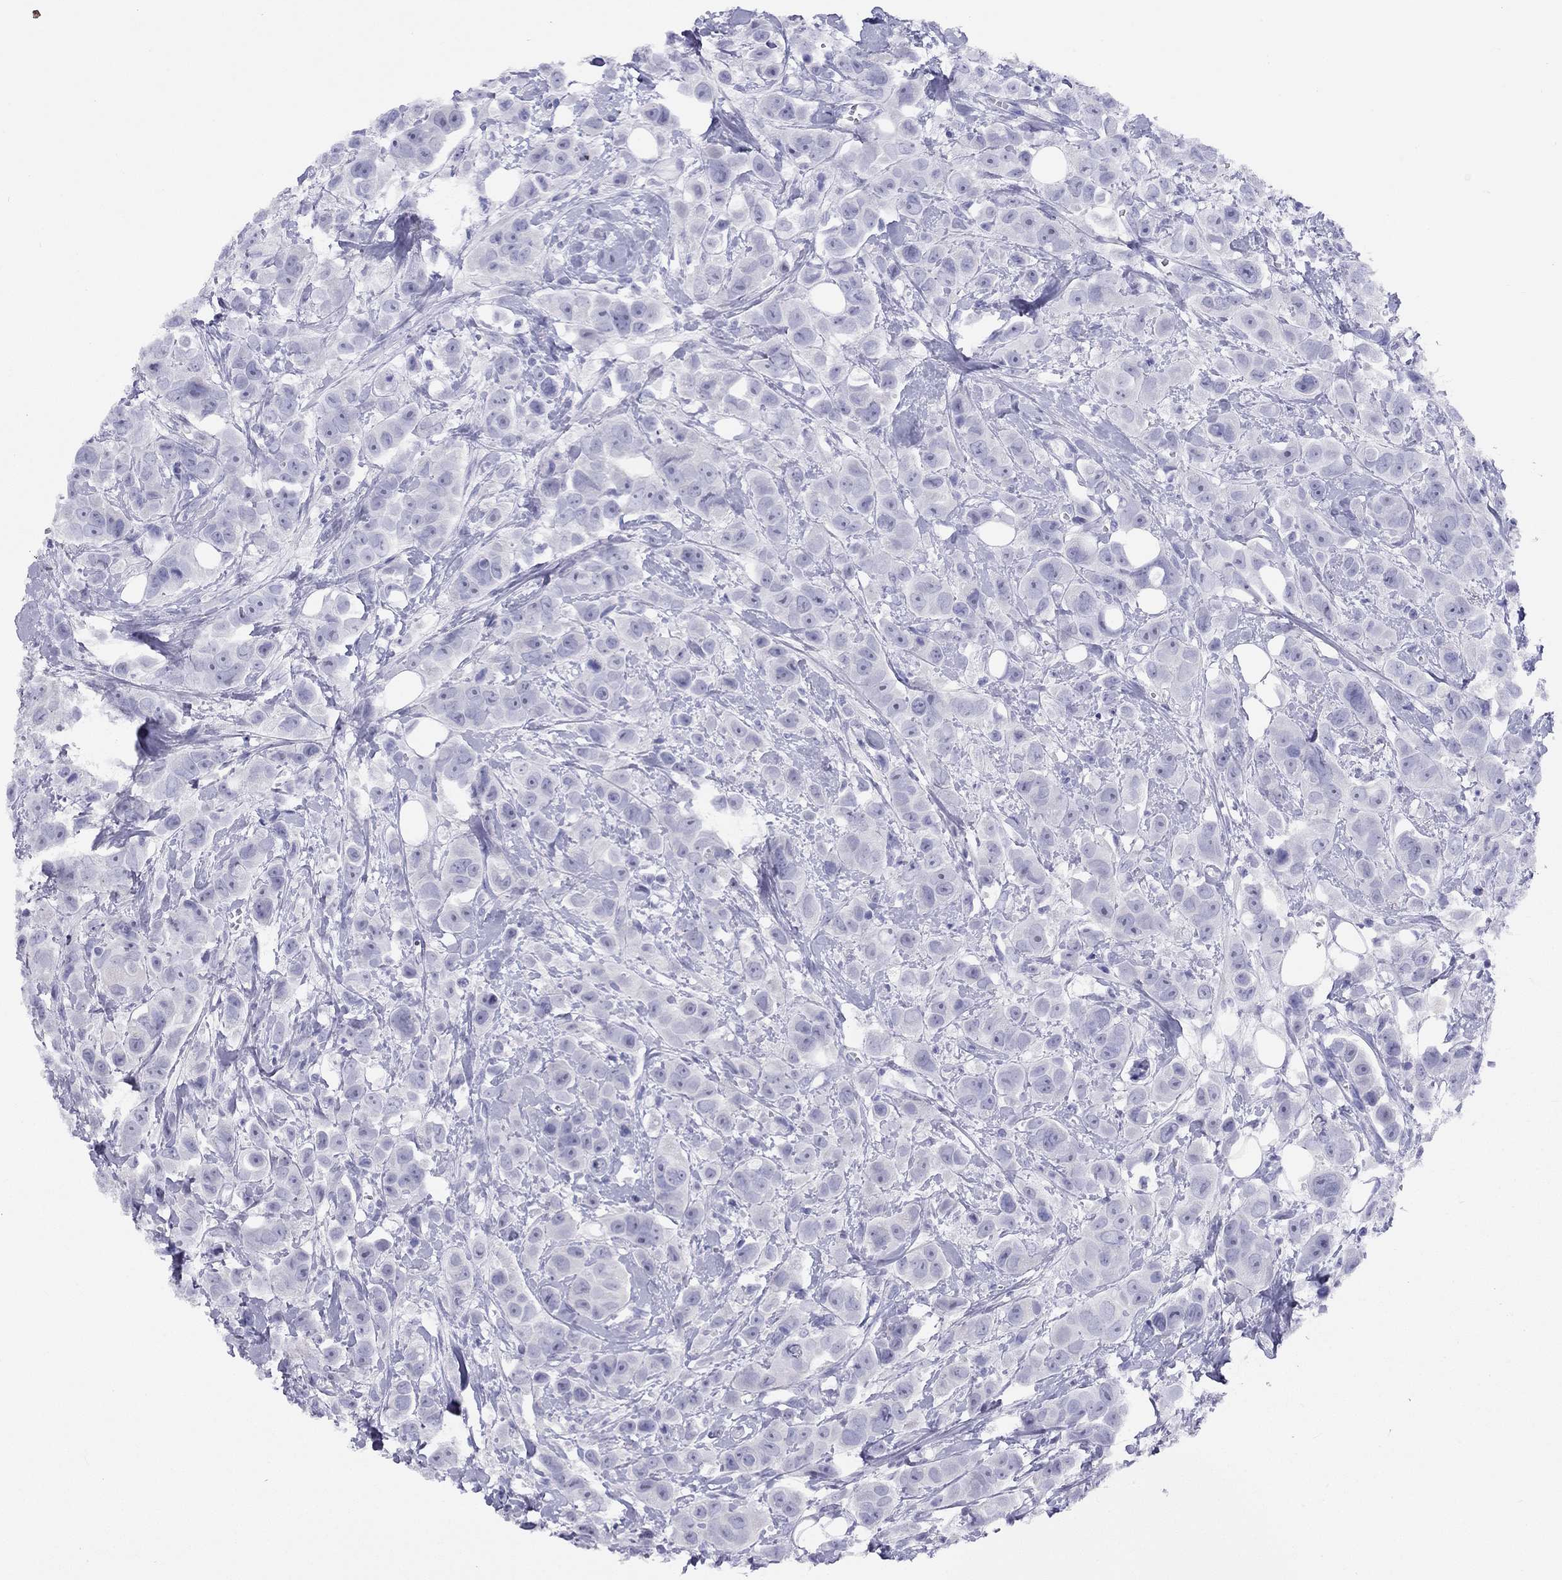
{"staining": {"intensity": "negative", "quantity": "none", "location": "none"}, "tissue": "breast cancer", "cell_type": "Tumor cells", "image_type": "cancer", "snomed": [{"axis": "morphology", "description": "Duct carcinoma"}, {"axis": "topography", "description": "Breast"}], "caption": "Tumor cells show no significant expression in infiltrating ductal carcinoma (breast).", "gene": "LRIT2", "patient": {"sex": "female", "age": 35}}